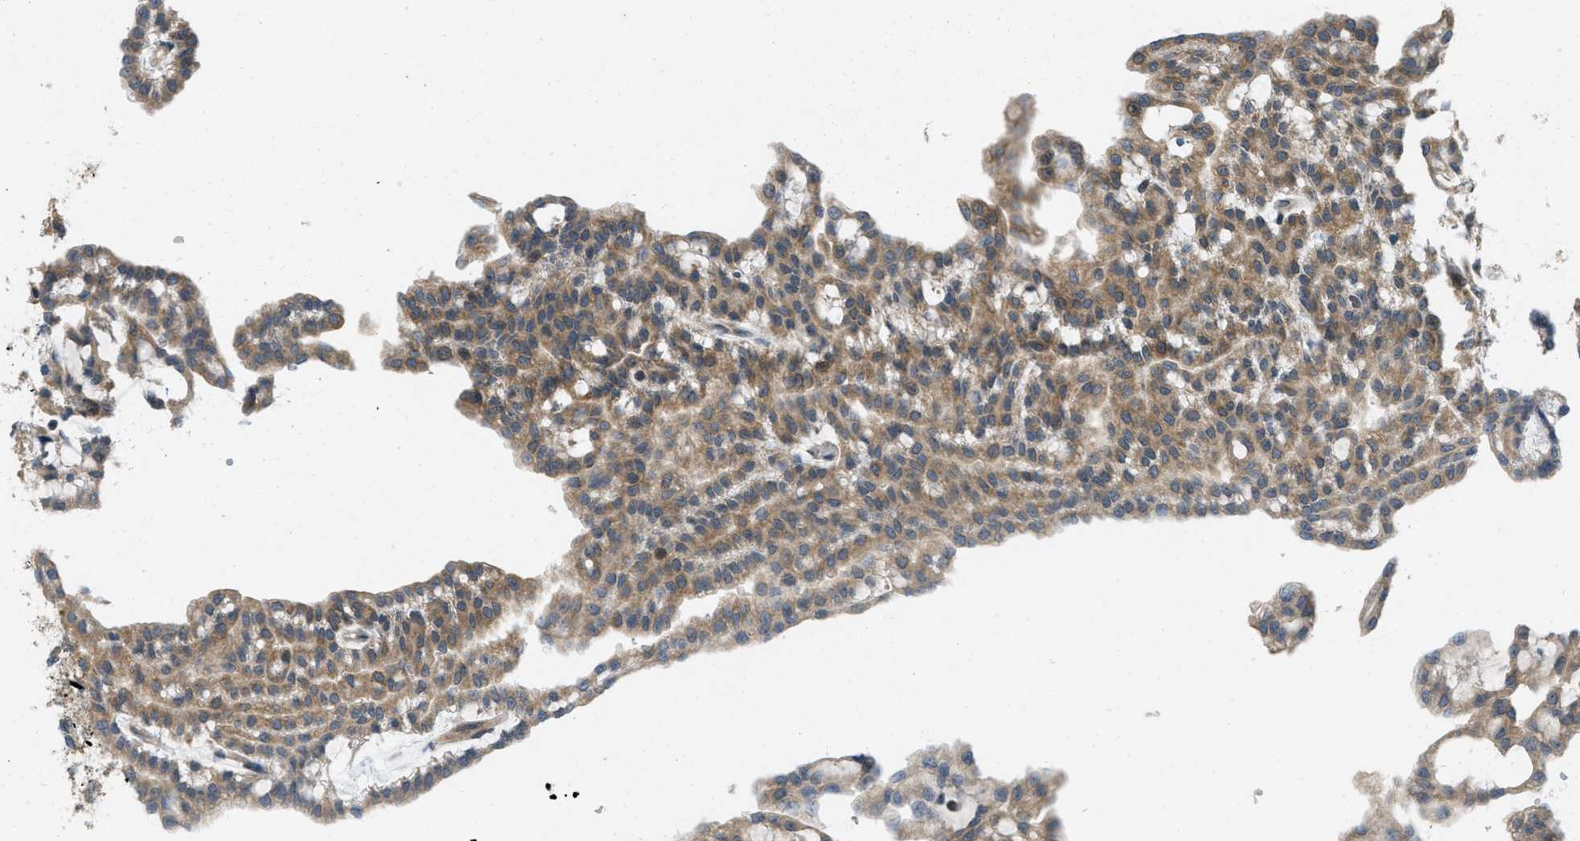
{"staining": {"intensity": "moderate", "quantity": ">75%", "location": "cytoplasmic/membranous"}, "tissue": "renal cancer", "cell_type": "Tumor cells", "image_type": "cancer", "snomed": [{"axis": "morphology", "description": "Adenocarcinoma, NOS"}, {"axis": "topography", "description": "Kidney"}], "caption": "IHC (DAB) staining of adenocarcinoma (renal) shows moderate cytoplasmic/membranous protein staining in about >75% of tumor cells. Using DAB (brown) and hematoxylin (blue) stains, captured at high magnification using brightfield microscopy.", "gene": "IFNLR1", "patient": {"sex": "male", "age": 63}}